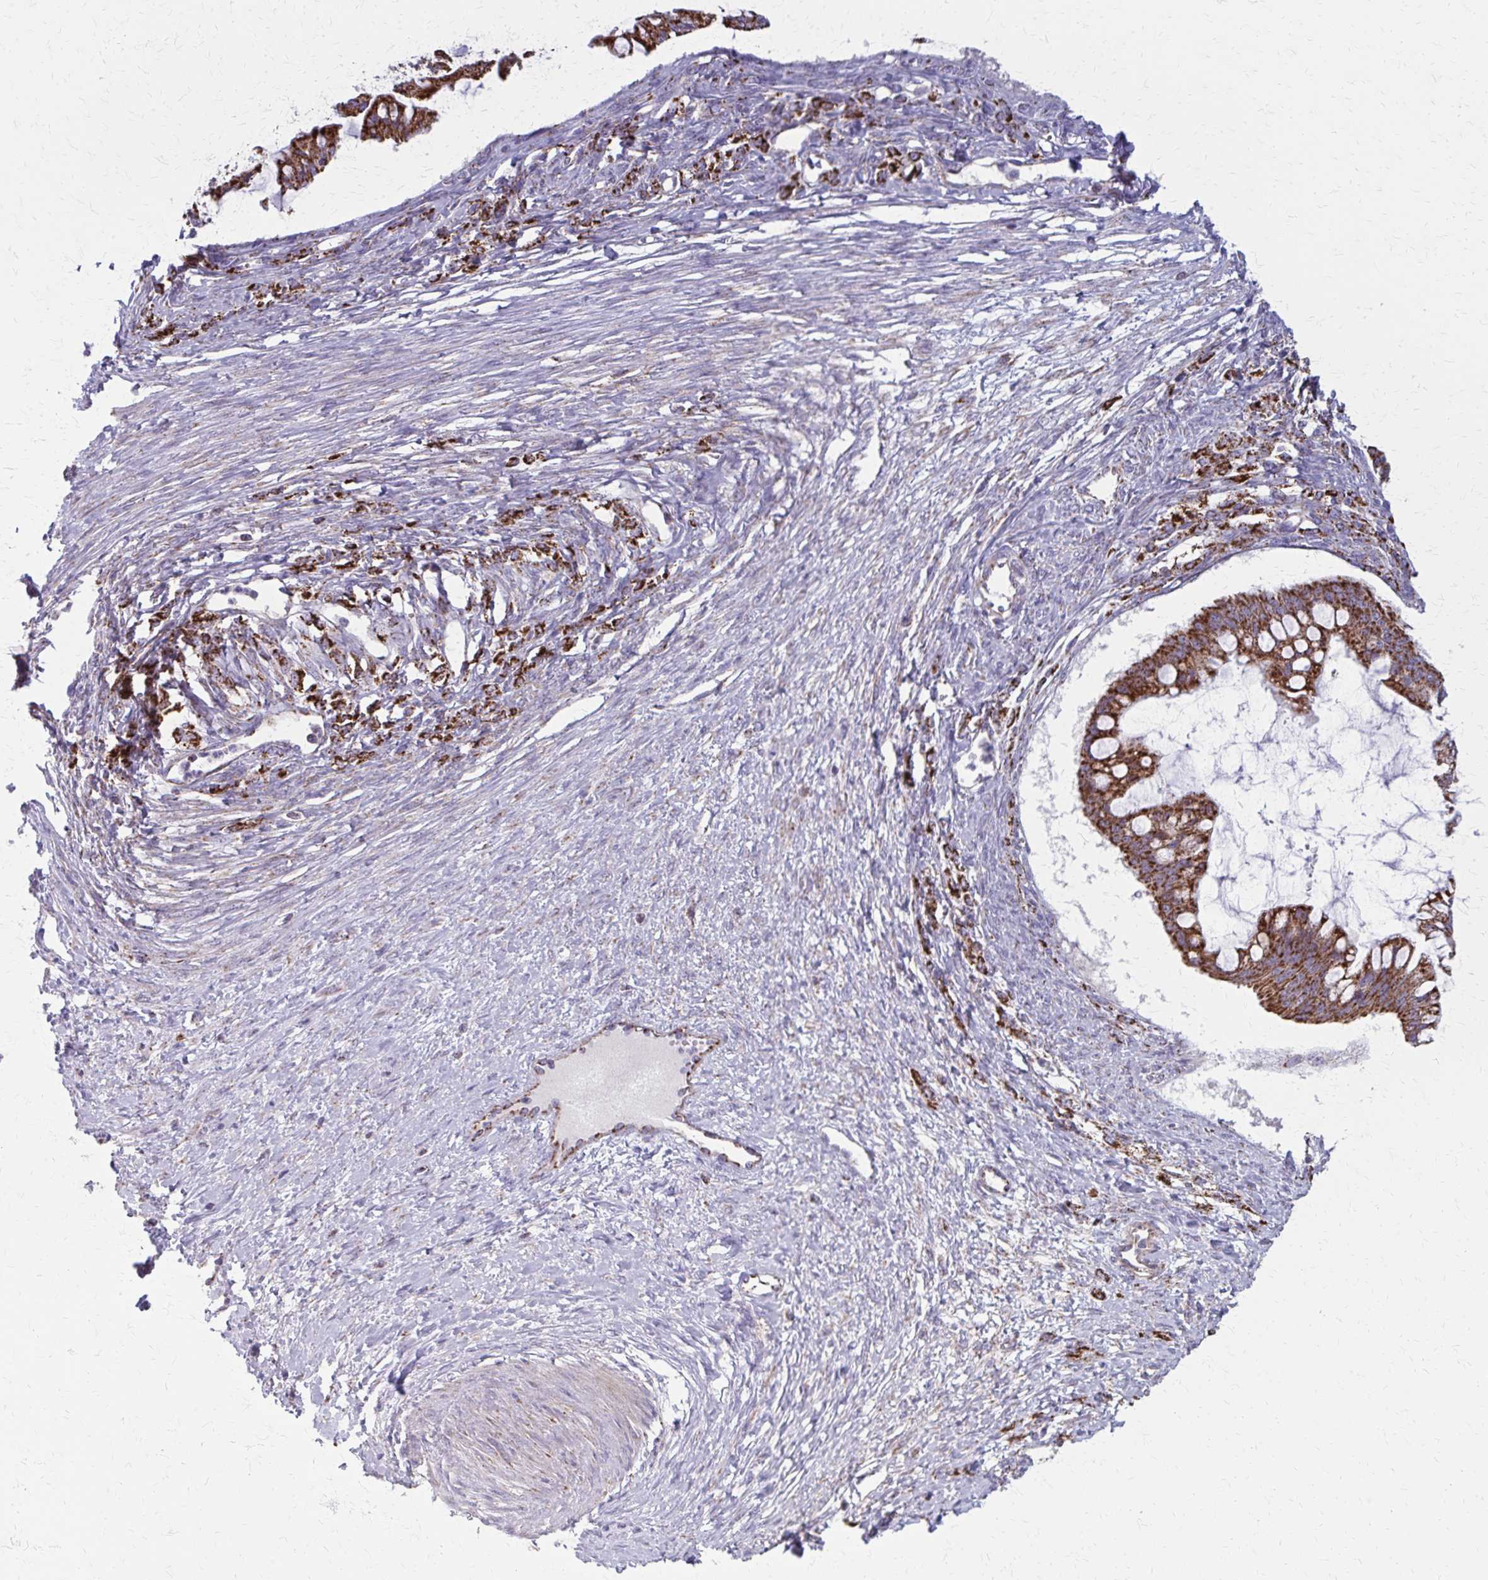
{"staining": {"intensity": "moderate", "quantity": ">75%", "location": "cytoplasmic/membranous"}, "tissue": "ovarian cancer", "cell_type": "Tumor cells", "image_type": "cancer", "snomed": [{"axis": "morphology", "description": "Cystadenocarcinoma, mucinous, NOS"}, {"axis": "topography", "description": "Ovary"}], "caption": "Protein expression analysis of ovarian cancer reveals moderate cytoplasmic/membranous positivity in approximately >75% of tumor cells.", "gene": "TVP23A", "patient": {"sex": "female", "age": 73}}